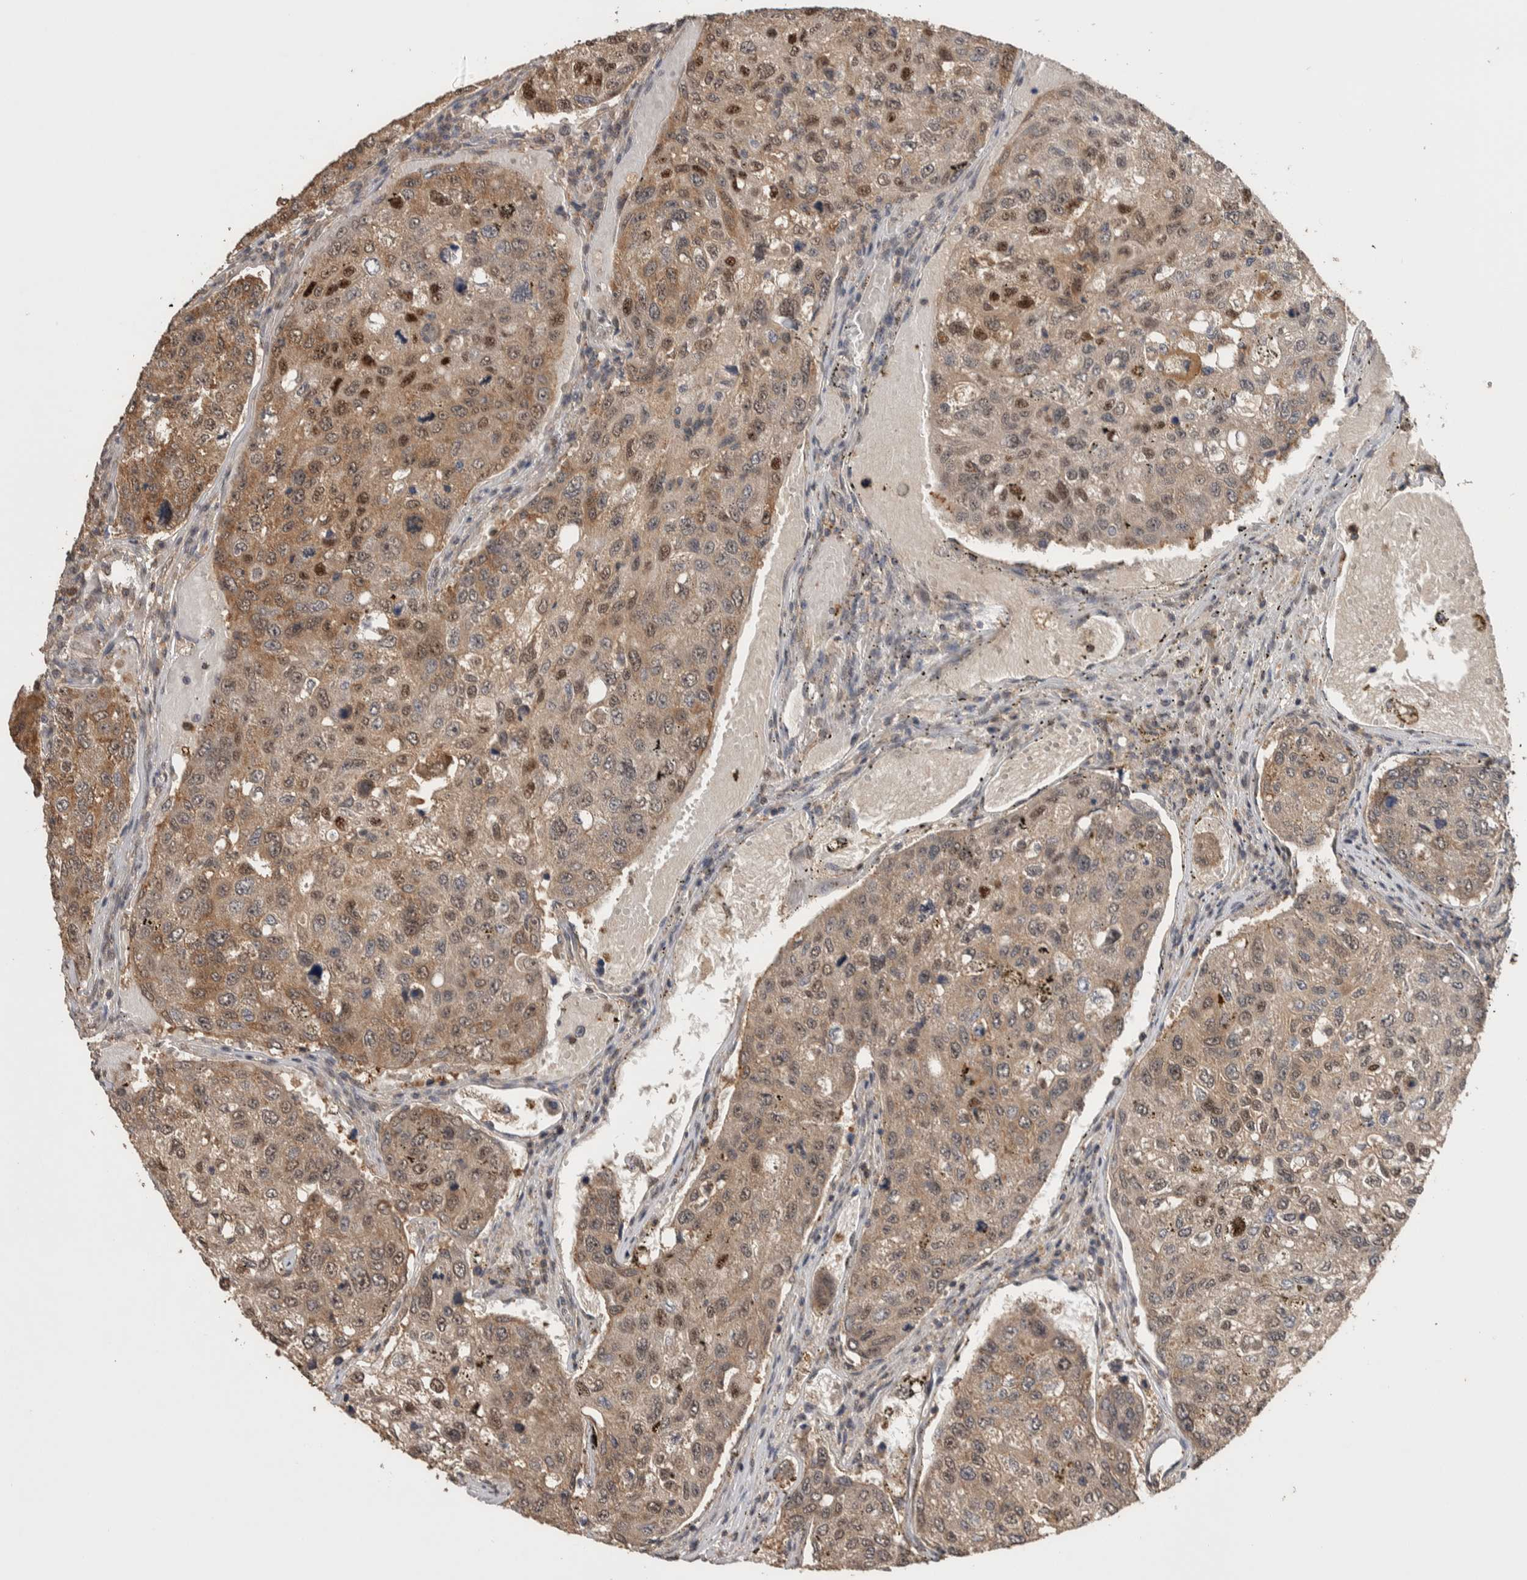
{"staining": {"intensity": "moderate", "quantity": ">75%", "location": "cytoplasmic/membranous,nuclear"}, "tissue": "urothelial cancer", "cell_type": "Tumor cells", "image_type": "cancer", "snomed": [{"axis": "morphology", "description": "Urothelial carcinoma, High grade"}, {"axis": "topography", "description": "Lymph node"}, {"axis": "topography", "description": "Urinary bladder"}], "caption": "A brown stain labels moderate cytoplasmic/membranous and nuclear positivity of a protein in human high-grade urothelial carcinoma tumor cells.", "gene": "DVL2", "patient": {"sex": "male", "age": 51}}